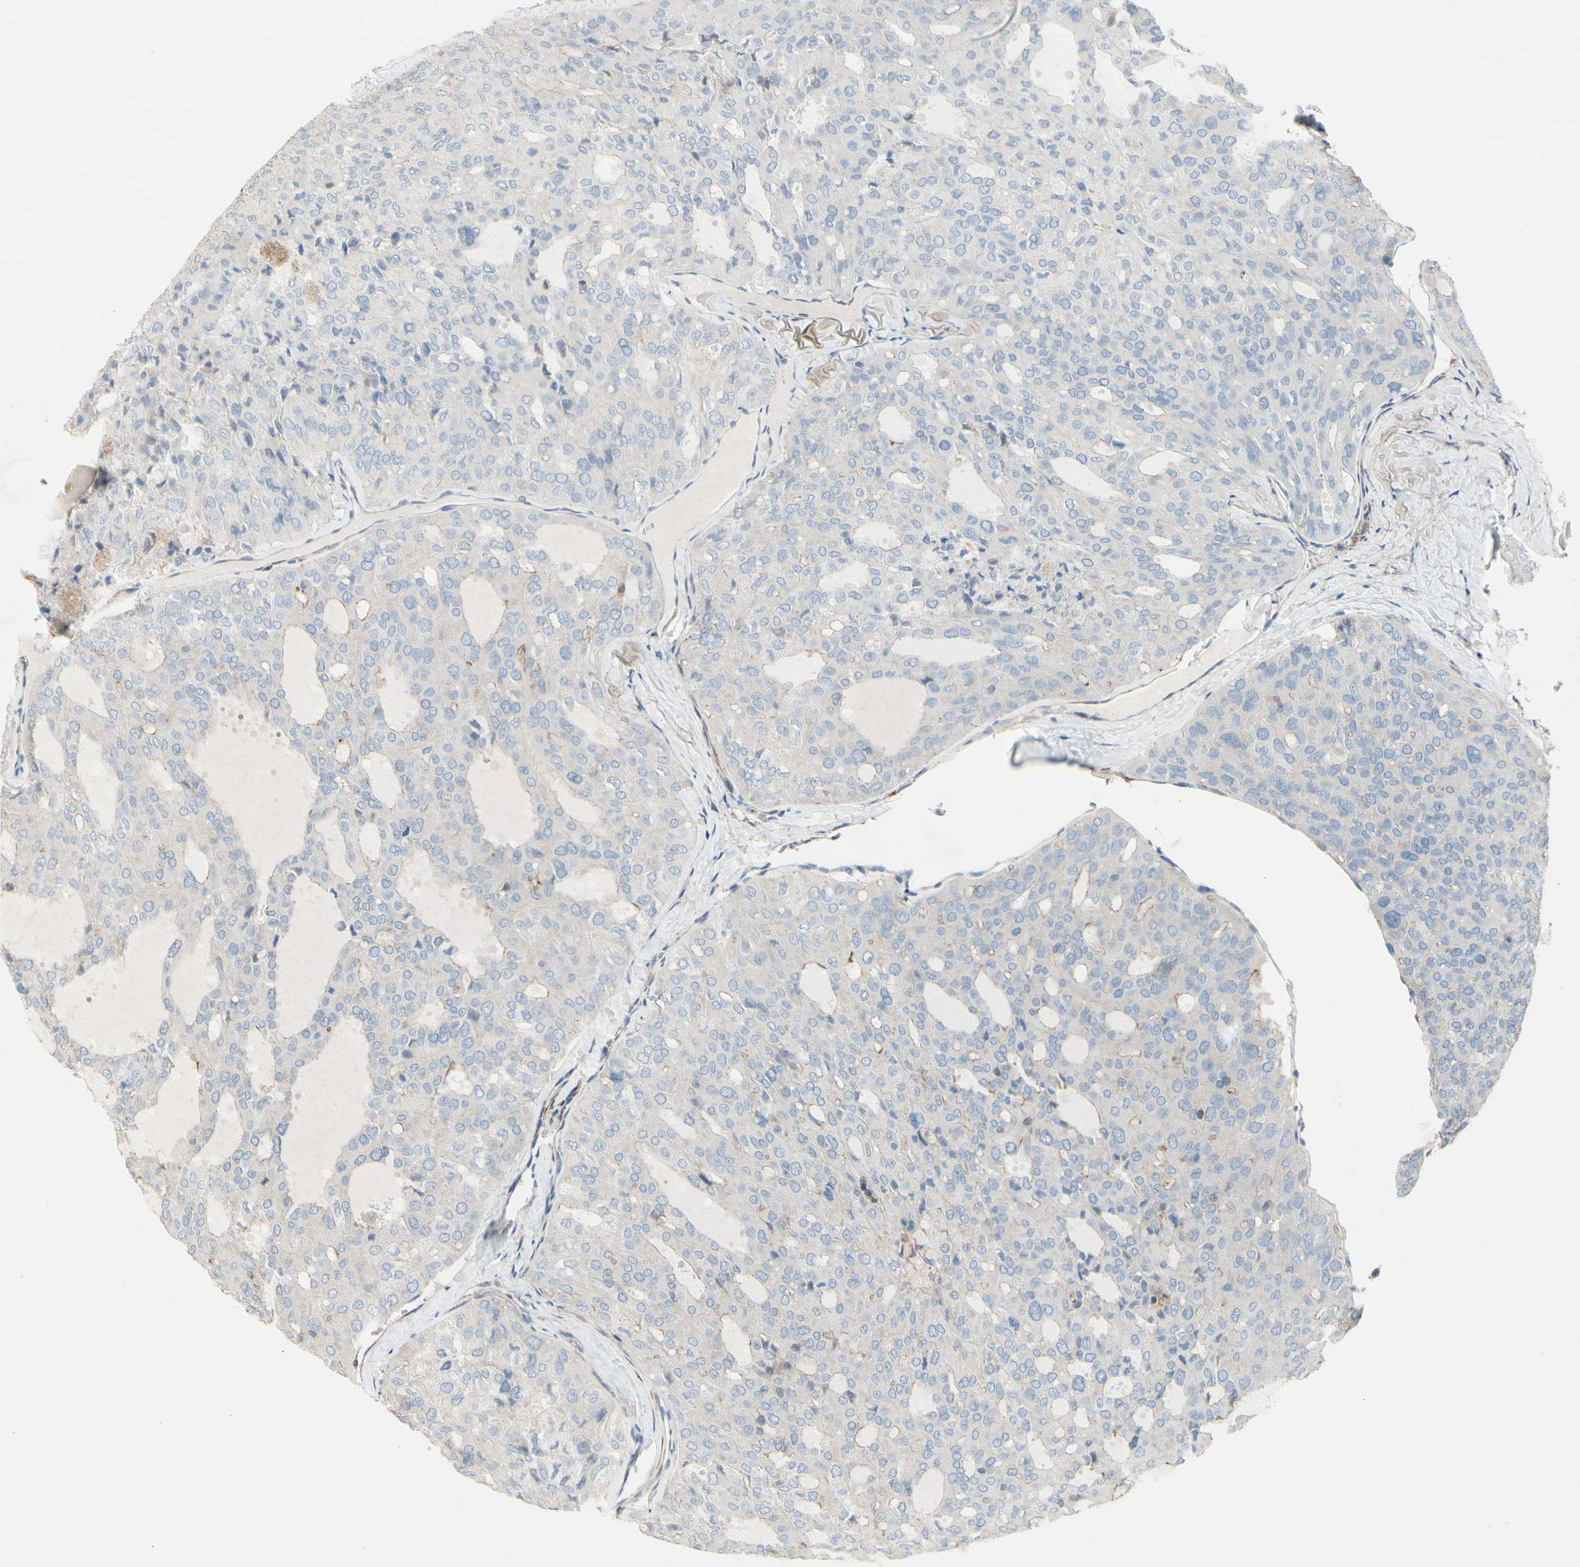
{"staining": {"intensity": "negative", "quantity": "none", "location": "none"}, "tissue": "thyroid cancer", "cell_type": "Tumor cells", "image_type": "cancer", "snomed": [{"axis": "morphology", "description": "Follicular adenoma carcinoma, NOS"}, {"axis": "topography", "description": "Thyroid gland"}], "caption": "Human thyroid cancer stained for a protein using immunohistochemistry displays no staining in tumor cells.", "gene": "TPM1", "patient": {"sex": "male", "age": 75}}